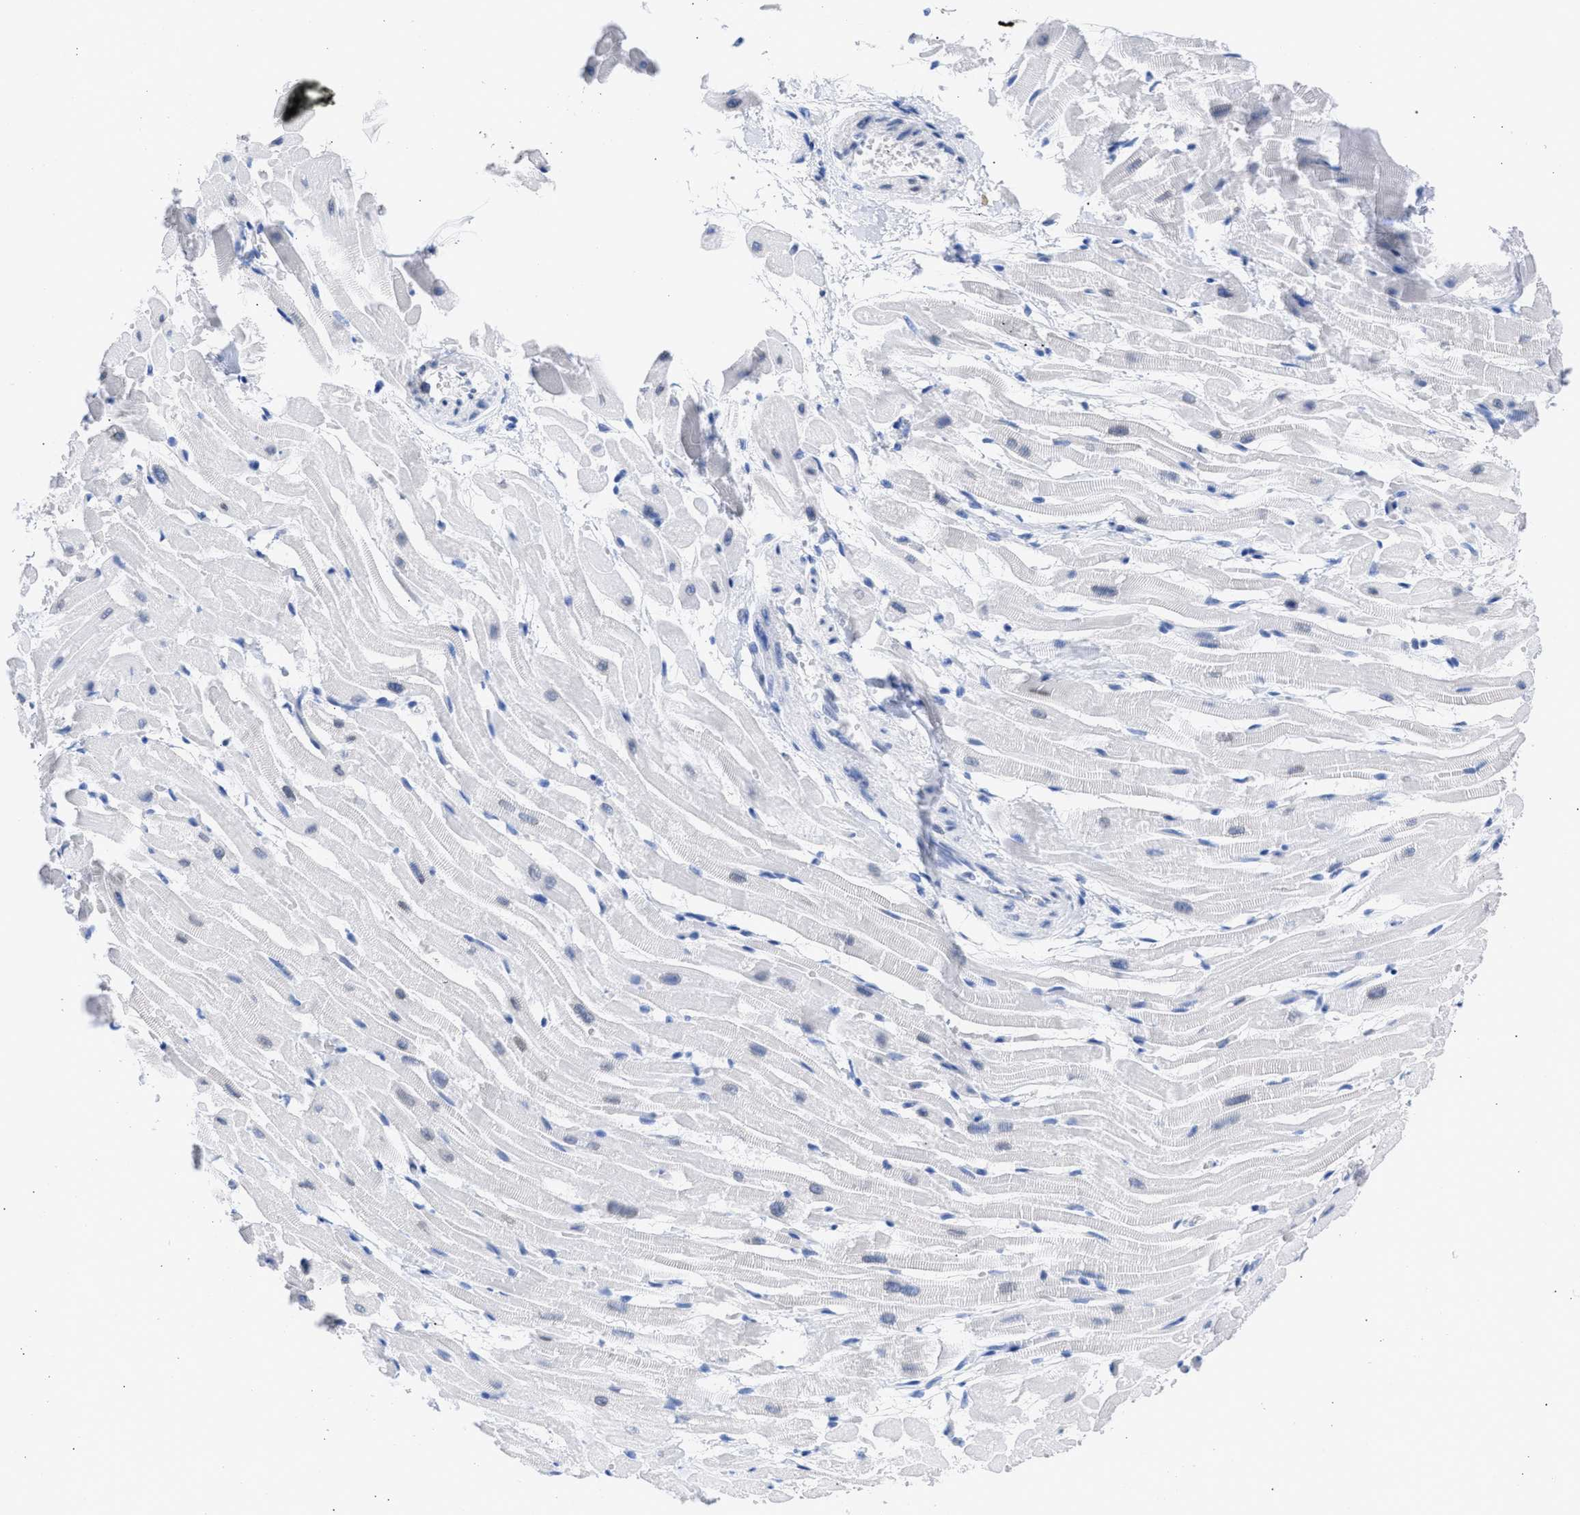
{"staining": {"intensity": "negative", "quantity": "none", "location": "none"}, "tissue": "heart muscle", "cell_type": "Cardiomyocytes", "image_type": "normal", "snomed": [{"axis": "morphology", "description": "Normal tissue, NOS"}, {"axis": "topography", "description": "Heart"}], "caption": "Heart muscle stained for a protein using immunohistochemistry demonstrates no expression cardiomyocytes.", "gene": "RSPH1", "patient": {"sex": "male", "age": 45}}